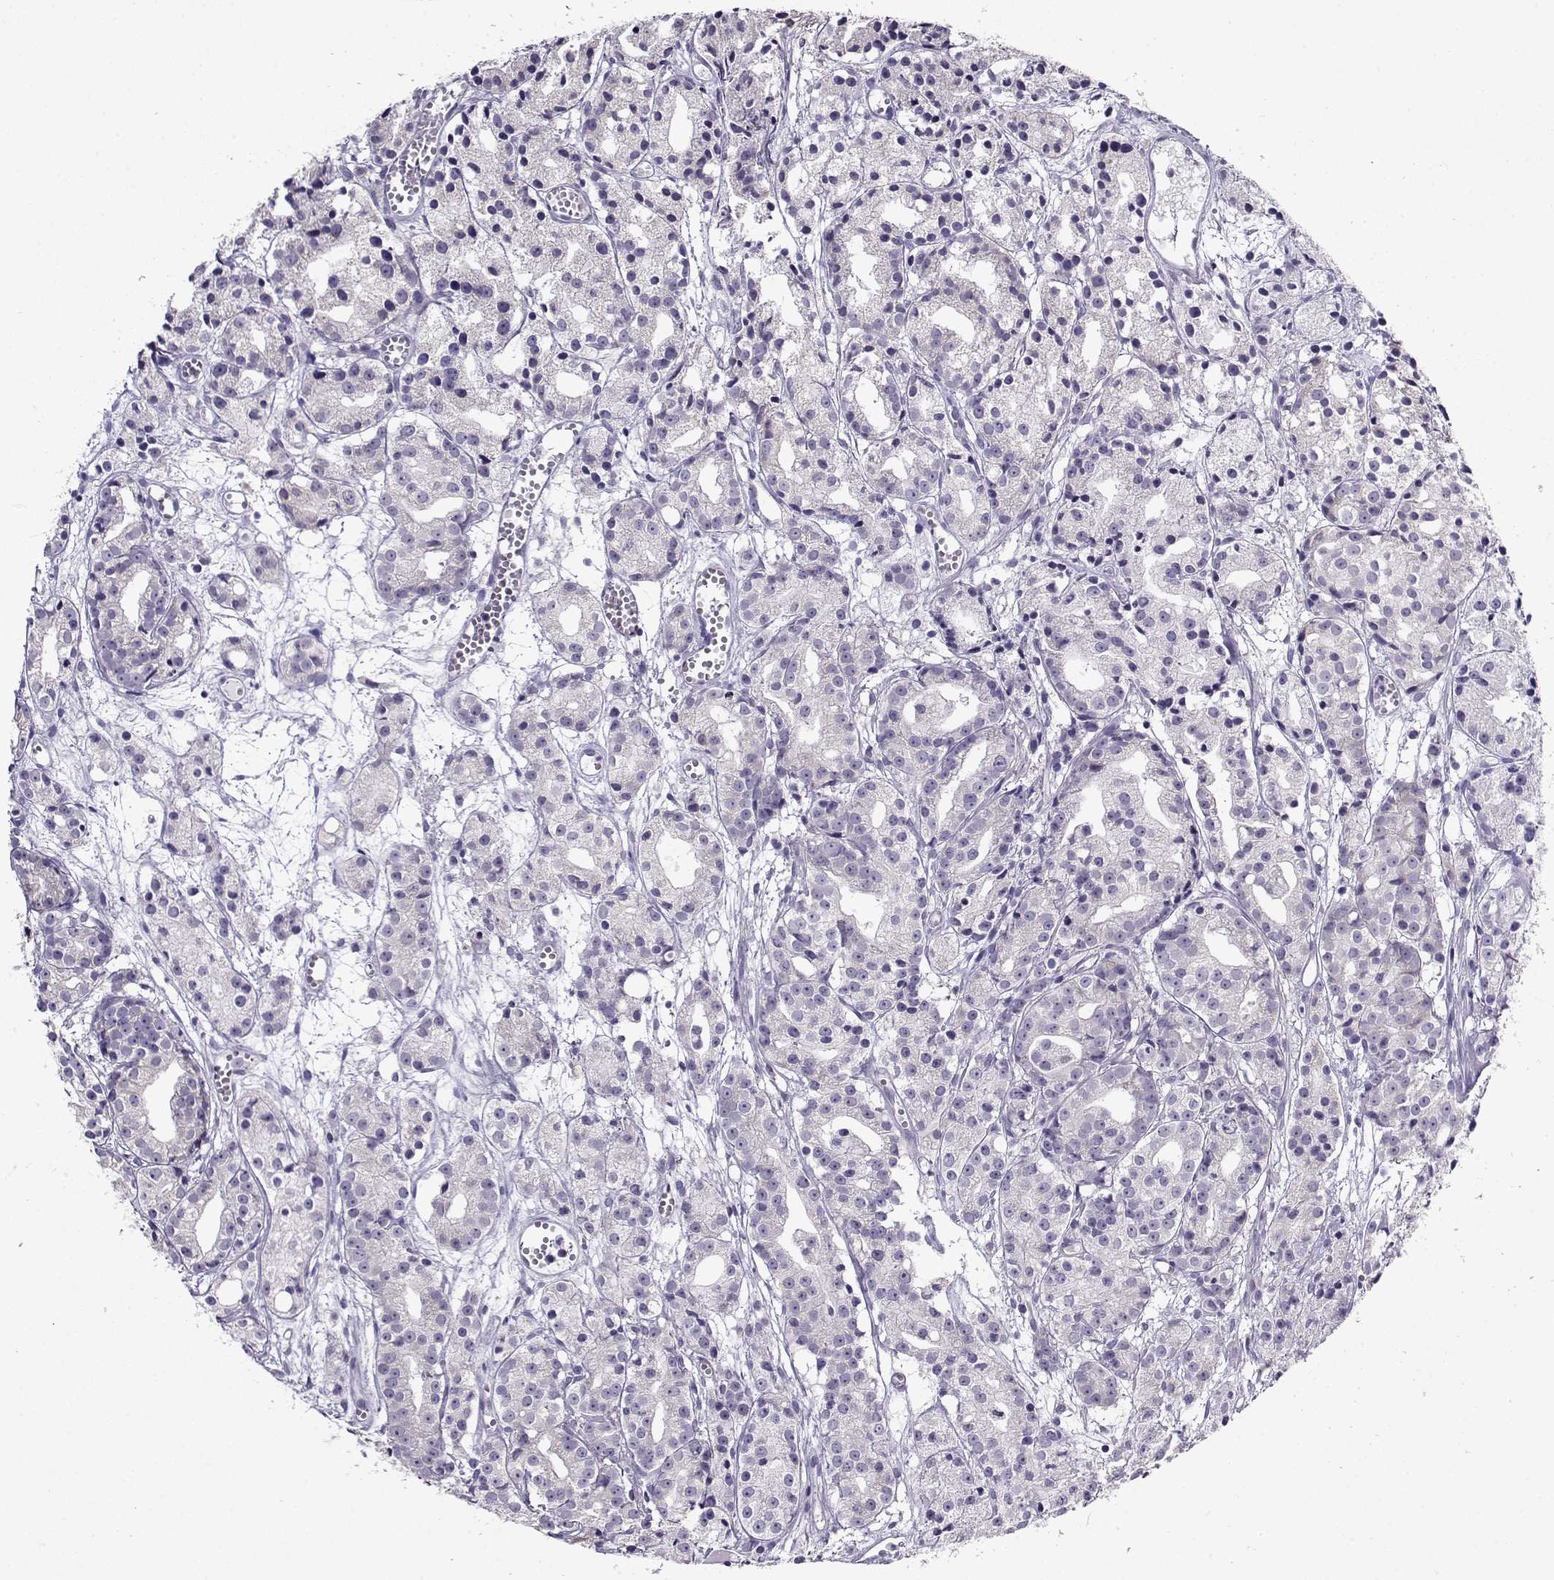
{"staining": {"intensity": "negative", "quantity": "none", "location": "none"}, "tissue": "prostate cancer", "cell_type": "Tumor cells", "image_type": "cancer", "snomed": [{"axis": "morphology", "description": "Adenocarcinoma, Medium grade"}, {"axis": "topography", "description": "Prostate"}], "caption": "This image is of adenocarcinoma (medium-grade) (prostate) stained with IHC to label a protein in brown with the nuclei are counter-stained blue. There is no positivity in tumor cells. (DAB (3,3'-diaminobenzidine) immunohistochemistry visualized using brightfield microscopy, high magnification).", "gene": "FEZF1", "patient": {"sex": "male", "age": 74}}